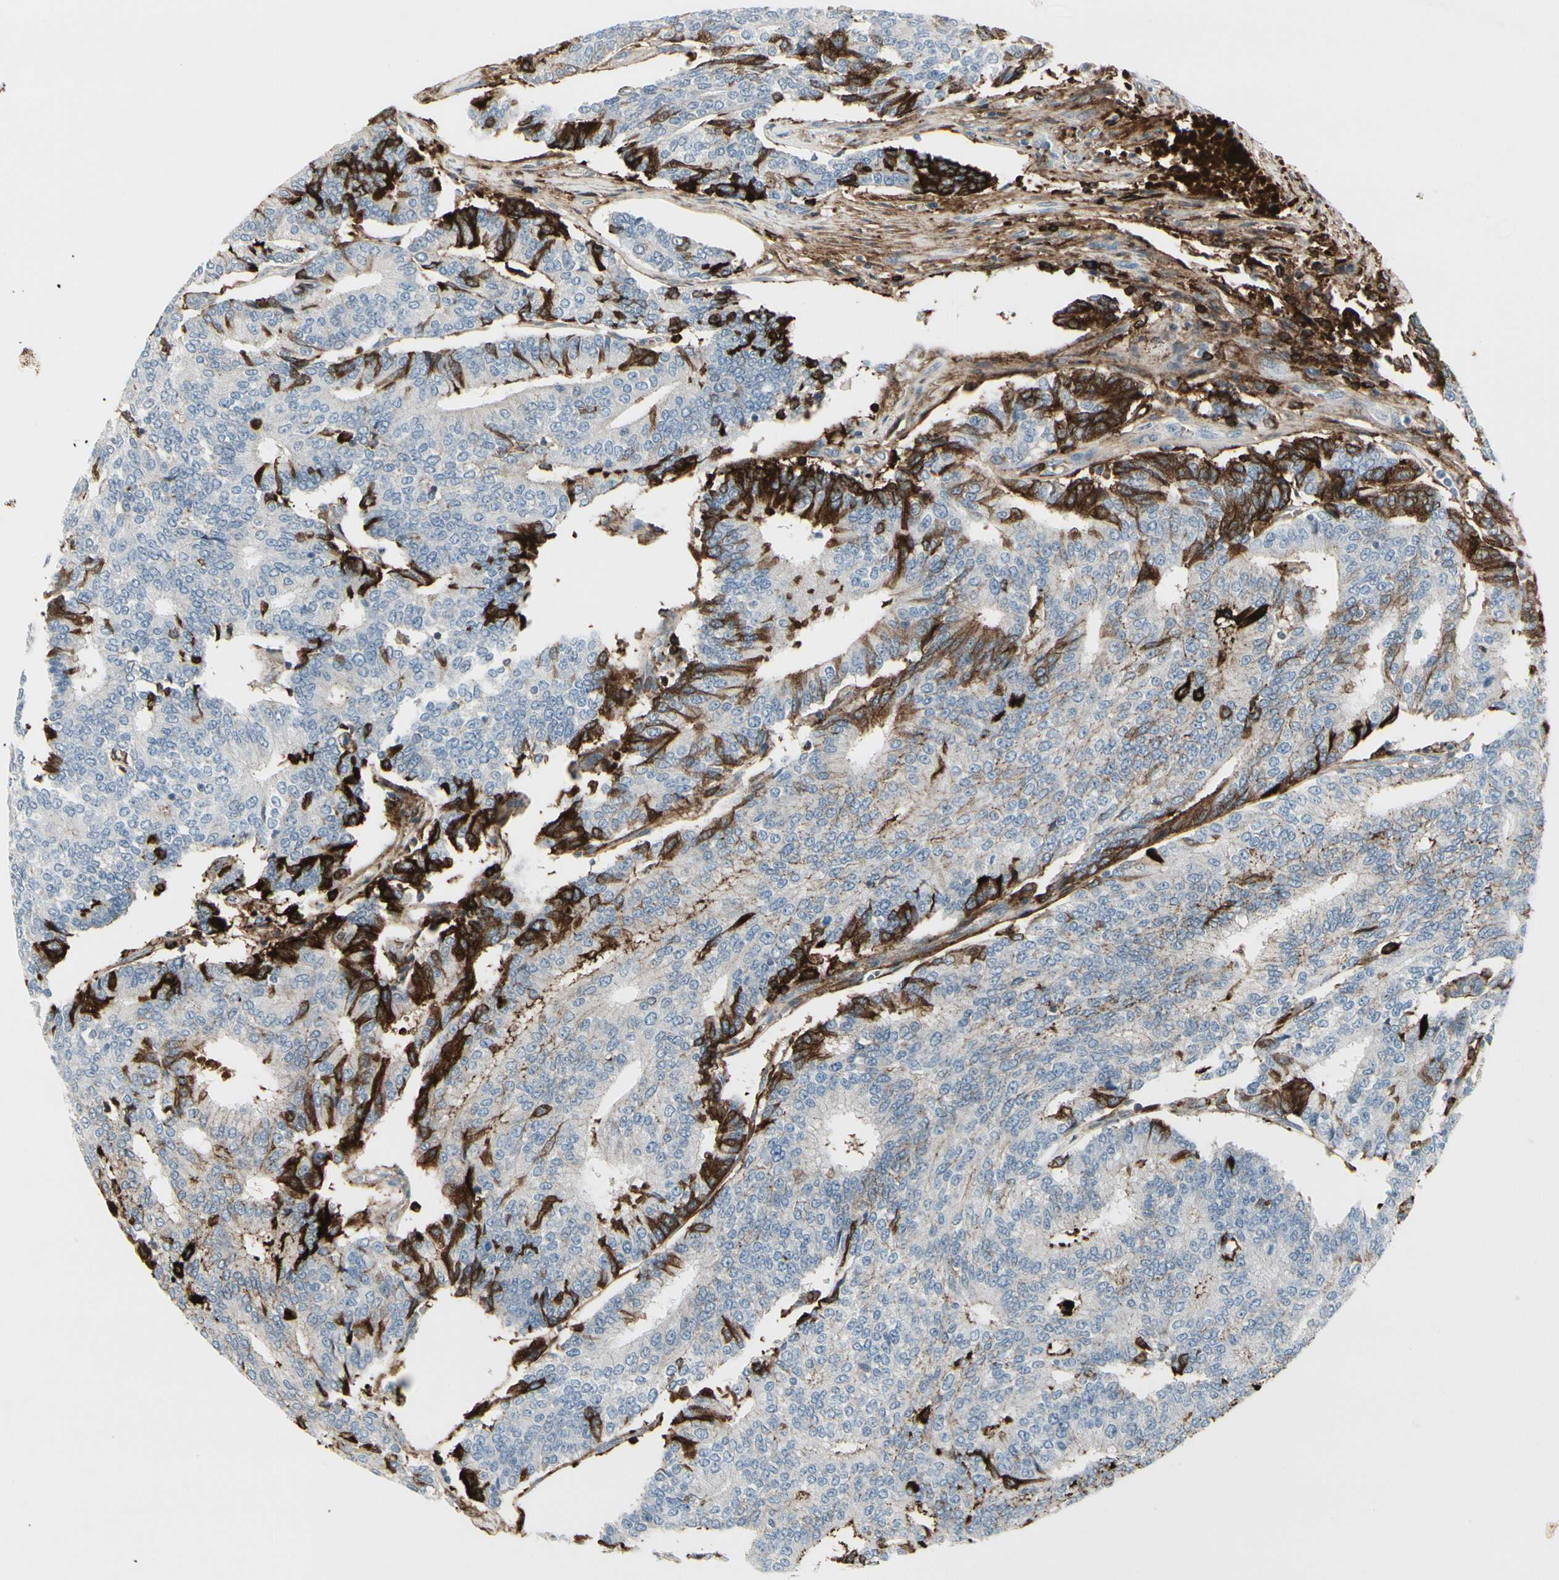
{"staining": {"intensity": "strong", "quantity": "<25%", "location": "cytoplasmic/membranous"}, "tissue": "prostate cancer", "cell_type": "Tumor cells", "image_type": "cancer", "snomed": [{"axis": "morphology", "description": "Adenocarcinoma, High grade"}, {"axis": "topography", "description": "Prostate"}], "caption": "Adenocarcinoma (high-grade) (prostate) stained for a protein (brown) exhibits strong cytoplasmic/membranous positive positivity in about <25% of tumor cells.", "gene": "IGHG1", "patient": {"sex": "male", "age": 55}}